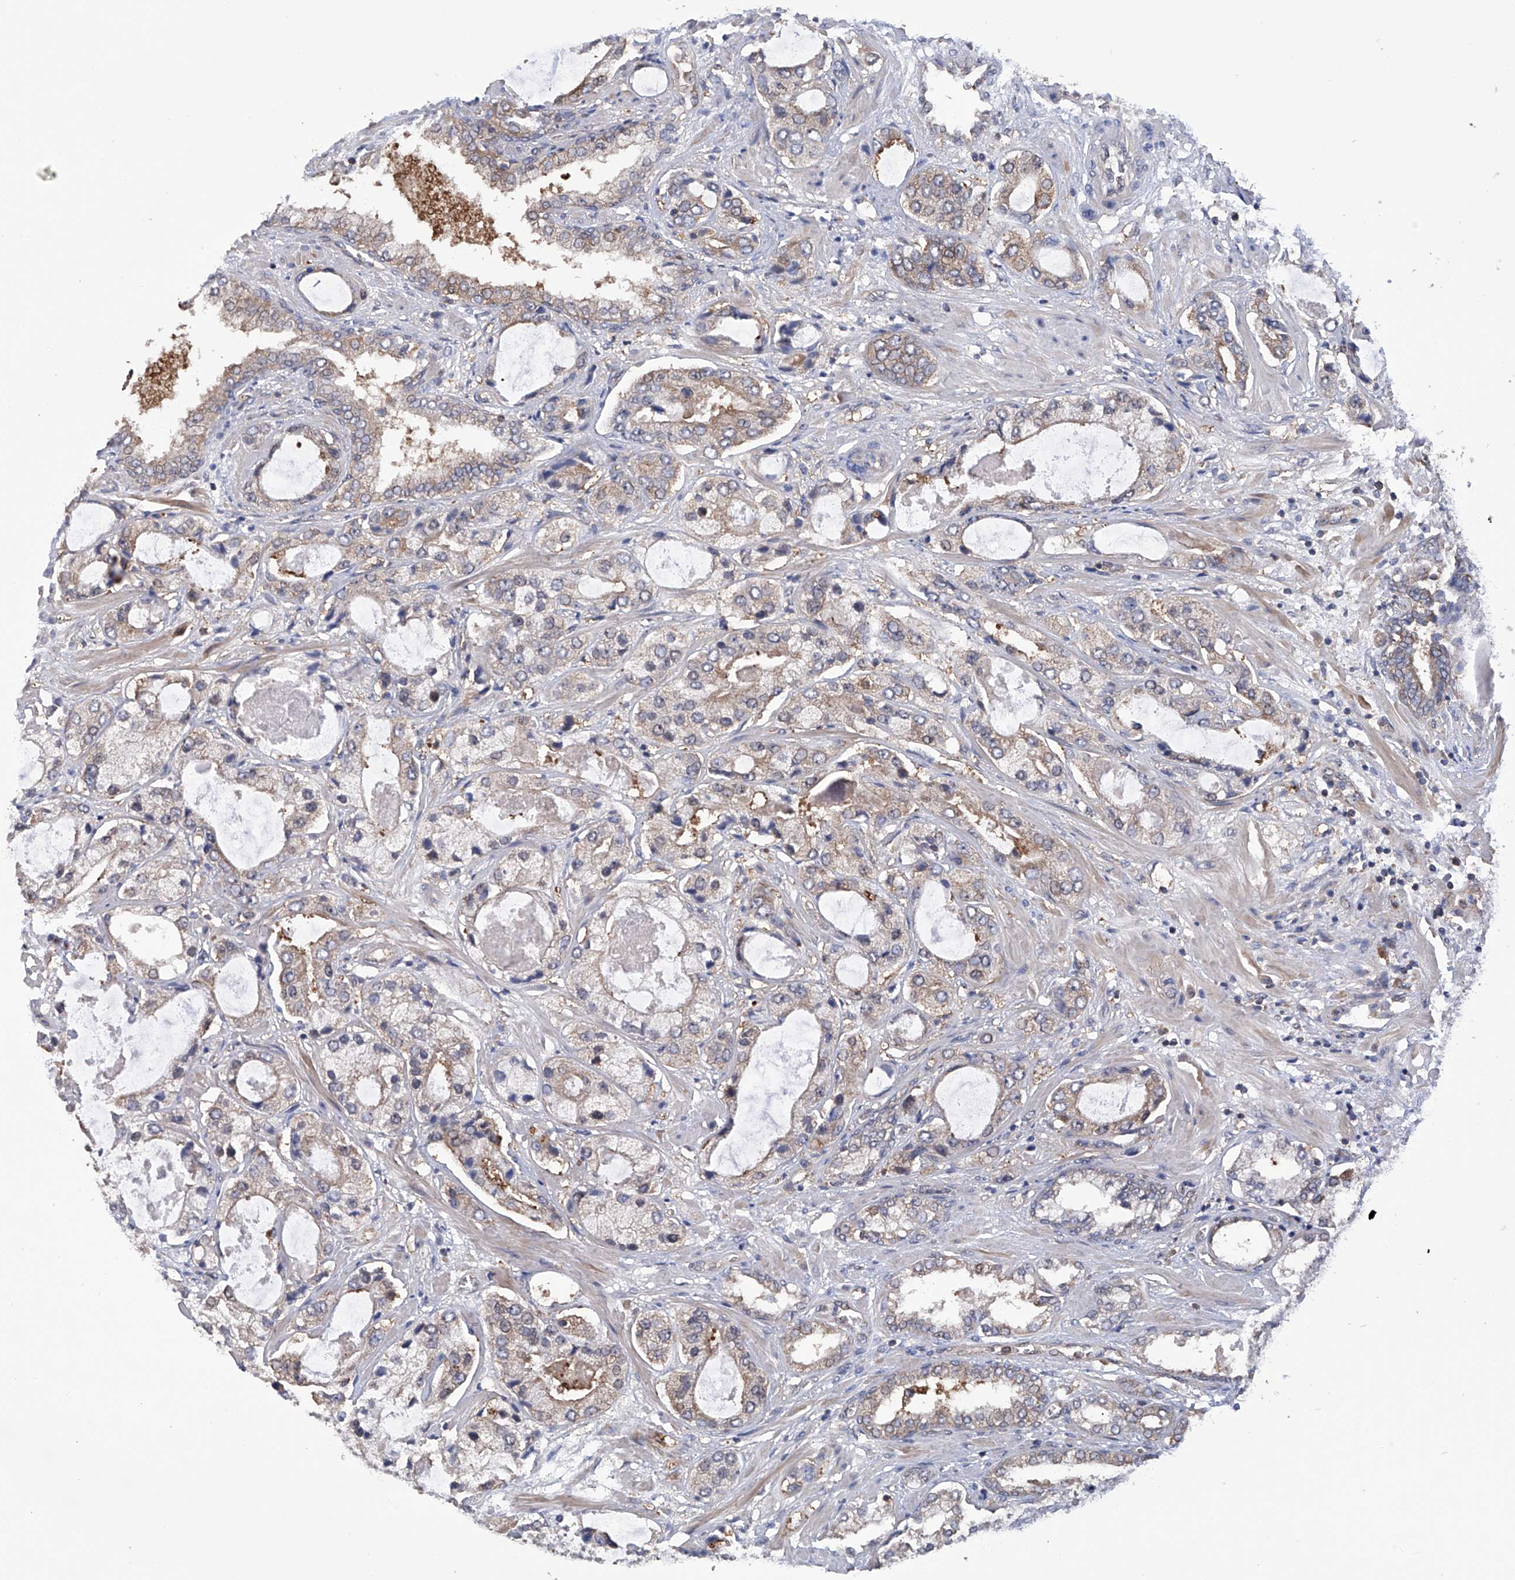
{"staining": {"intensity": "weak", "quantity": "<25%", "location": "cytoplasmic/membranous"}, "tissue": "prostate cancer", "cell_type": "Tumor cells", "image_type": "cancer", "snomed": [{"axis": "morphology", "description": "Normal tissue, NOS"}, {"axis": "morphology", "description": "Adenocarcinoma, High grade"}, {"axis": "topography", "description": "Prostate"}, {"axis": "topography", "description": "Peripheral nerve tissue"}], "caption": "Prostate adenocarcinoma (high-grade) stained for a protein using IHC exhibits no staining tumor cells.", "gene": "NUDT17", "patient": {"sex": "male", "age": 59}}